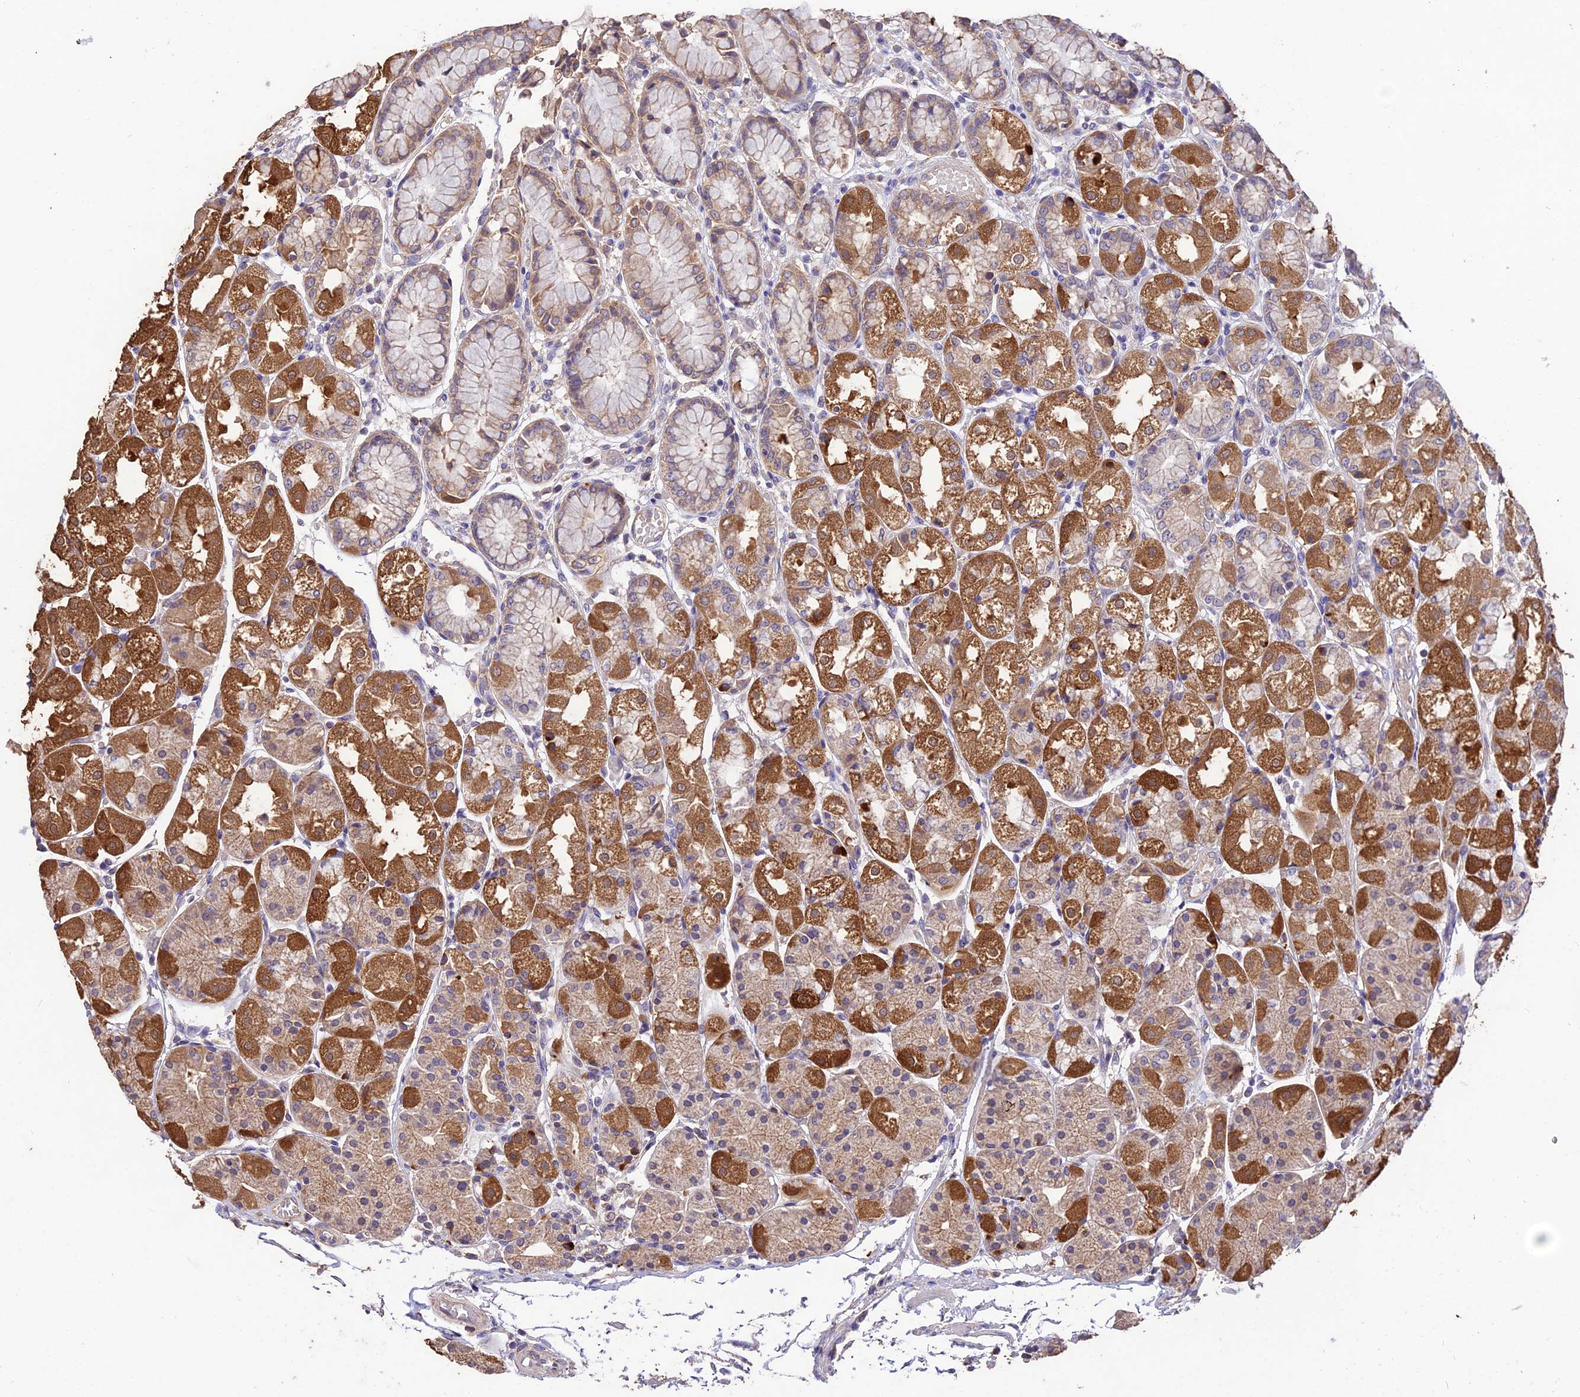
{"staining": {"intensity": "strong", "quantity": "25%-75%", "location": "cytoplasmic/membranous"}, "tissue": "stomach", "cell_type": "Glandular cells", "image_type": "normal", "snomed": [{"axis": "morphology", "description": "Normal tissue, NOS"}, {"axis": "topography", "description": "Stomach, upper"}], "caption": "Immunohistochemical staining of unremarkable stomach demonstrates 25%-75% levels of strong cytoplasmic/membranous protein expression in about 25%-75% of glandular cells.", "gene": "SDHD", "patient": {"sex": "male", "age": 72}}